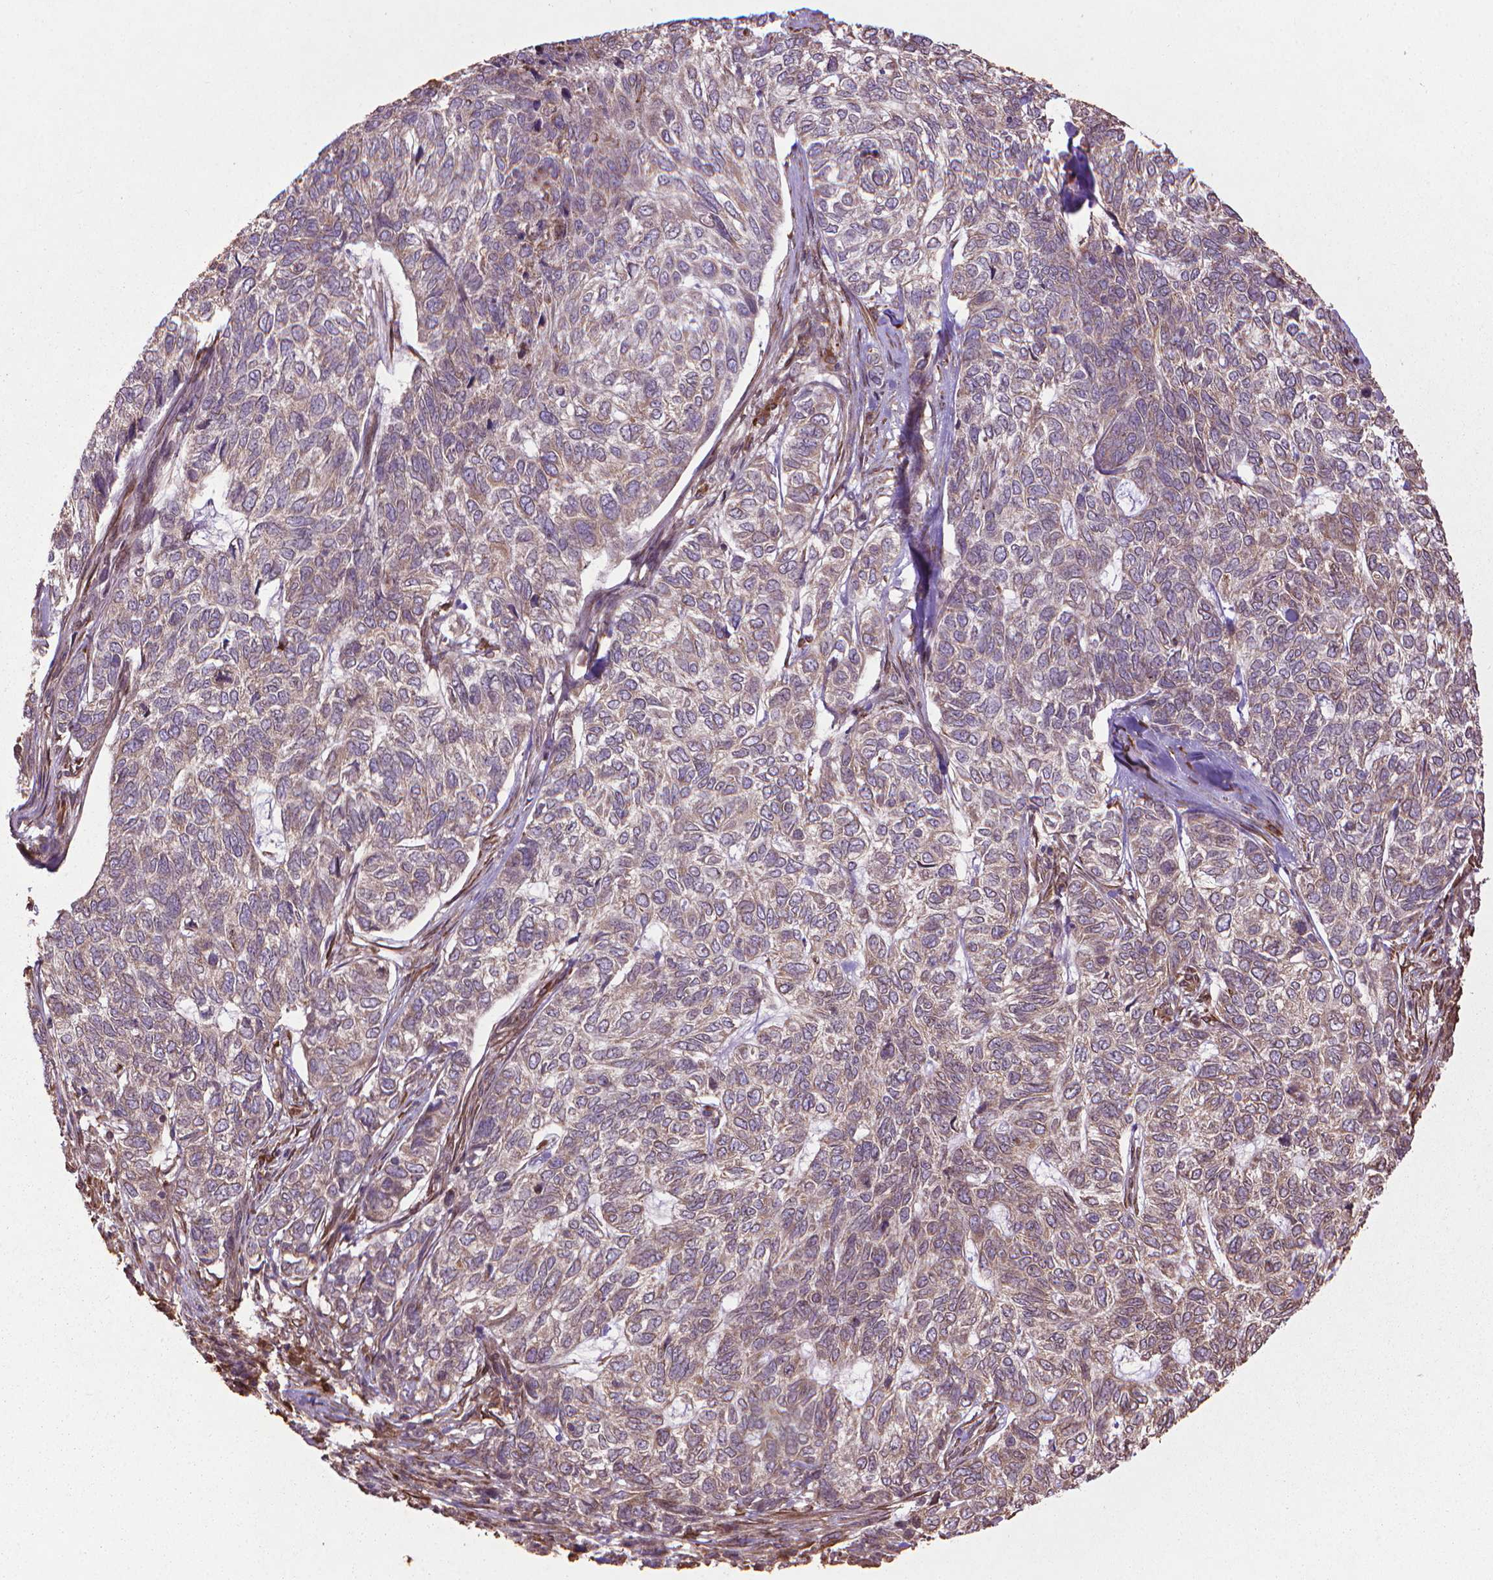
{"staining": {"intensity": "weak", "quantity": "25%-75%", "location": "cytoplasmic/membranous"}, "tissue": "skin cancer", "cell_type": "Tumor cells", "image_type": "cancer", "snomed": [{"axis": "morphology", "description": "Basal cell carcinoma"}, {"axis": "topography", "description": "Skin"}], "caption": "Weak cytoplasmic/membranous expression is identified in approximately 25%-75% of tumor cells in skin basal cell carcinoma.", "gene": "GAS1", "patient": {"sex": "female", "age": 65}}